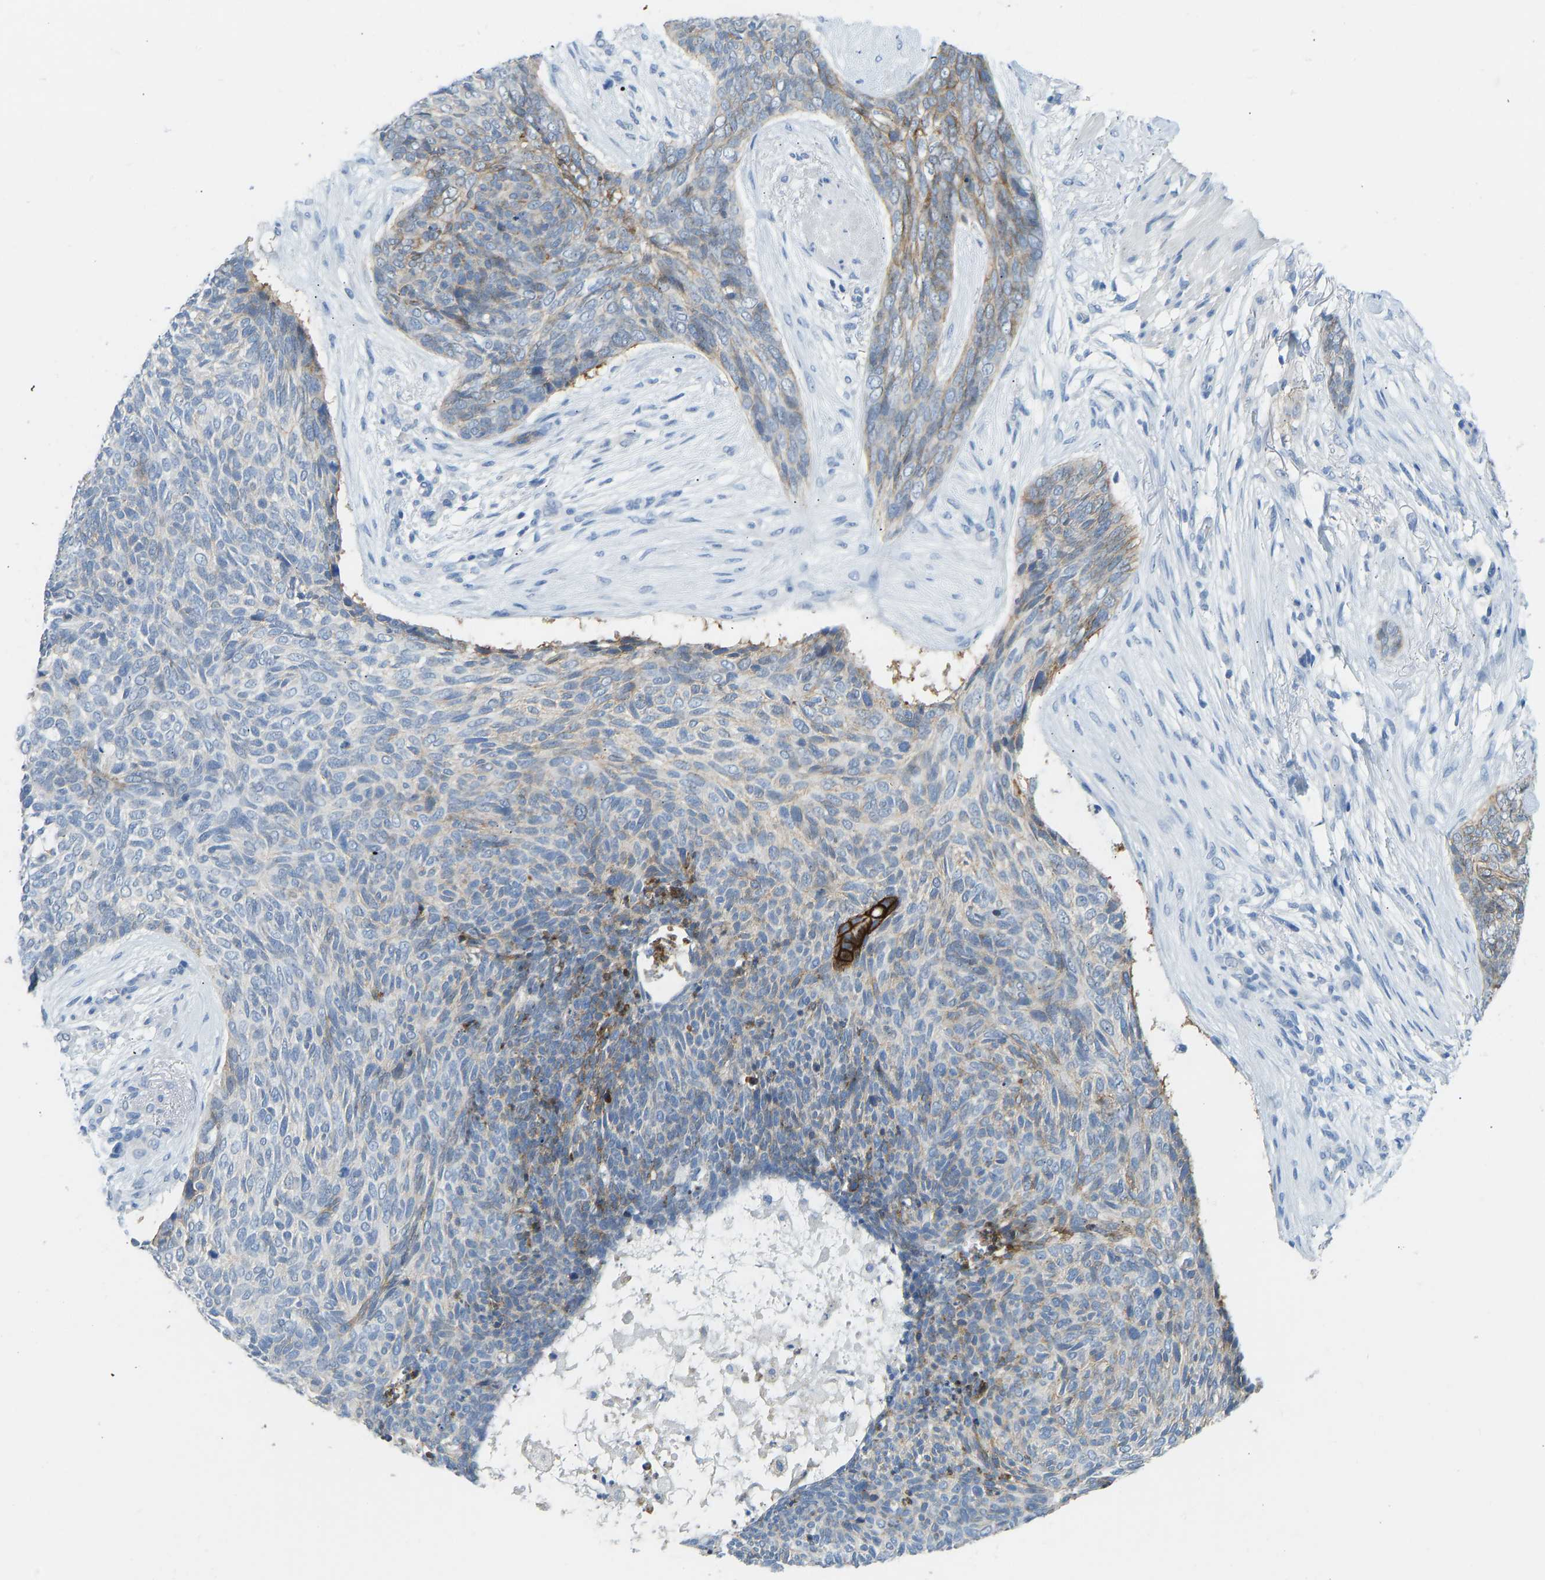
{"staining": {"intensity": "moderate", "quantity": "<25%", "location": "cytoplasmic/membranous"}, "tissue": "skin cancer", "cell_type": "Tumor cells", "image_type": "cancer", "snomed": [{"axis": "morphology", "description": "Basal cell carcinoma"}, {"axis": "topography", "description": "Skin"}], "caption": "Tumor cells reveal moderate cytoplasmic/membranous expression in about <25% of cells in basal cell carcinoma (skin). The protein is stained brown, and the nuclei are stained in blue (DAB (3,3'-diaminobenzidine) IHC with brightfield microscopy, high magnification).", "gene": "ATP1A1", "patient": {"sex": "female", "age": 84}}